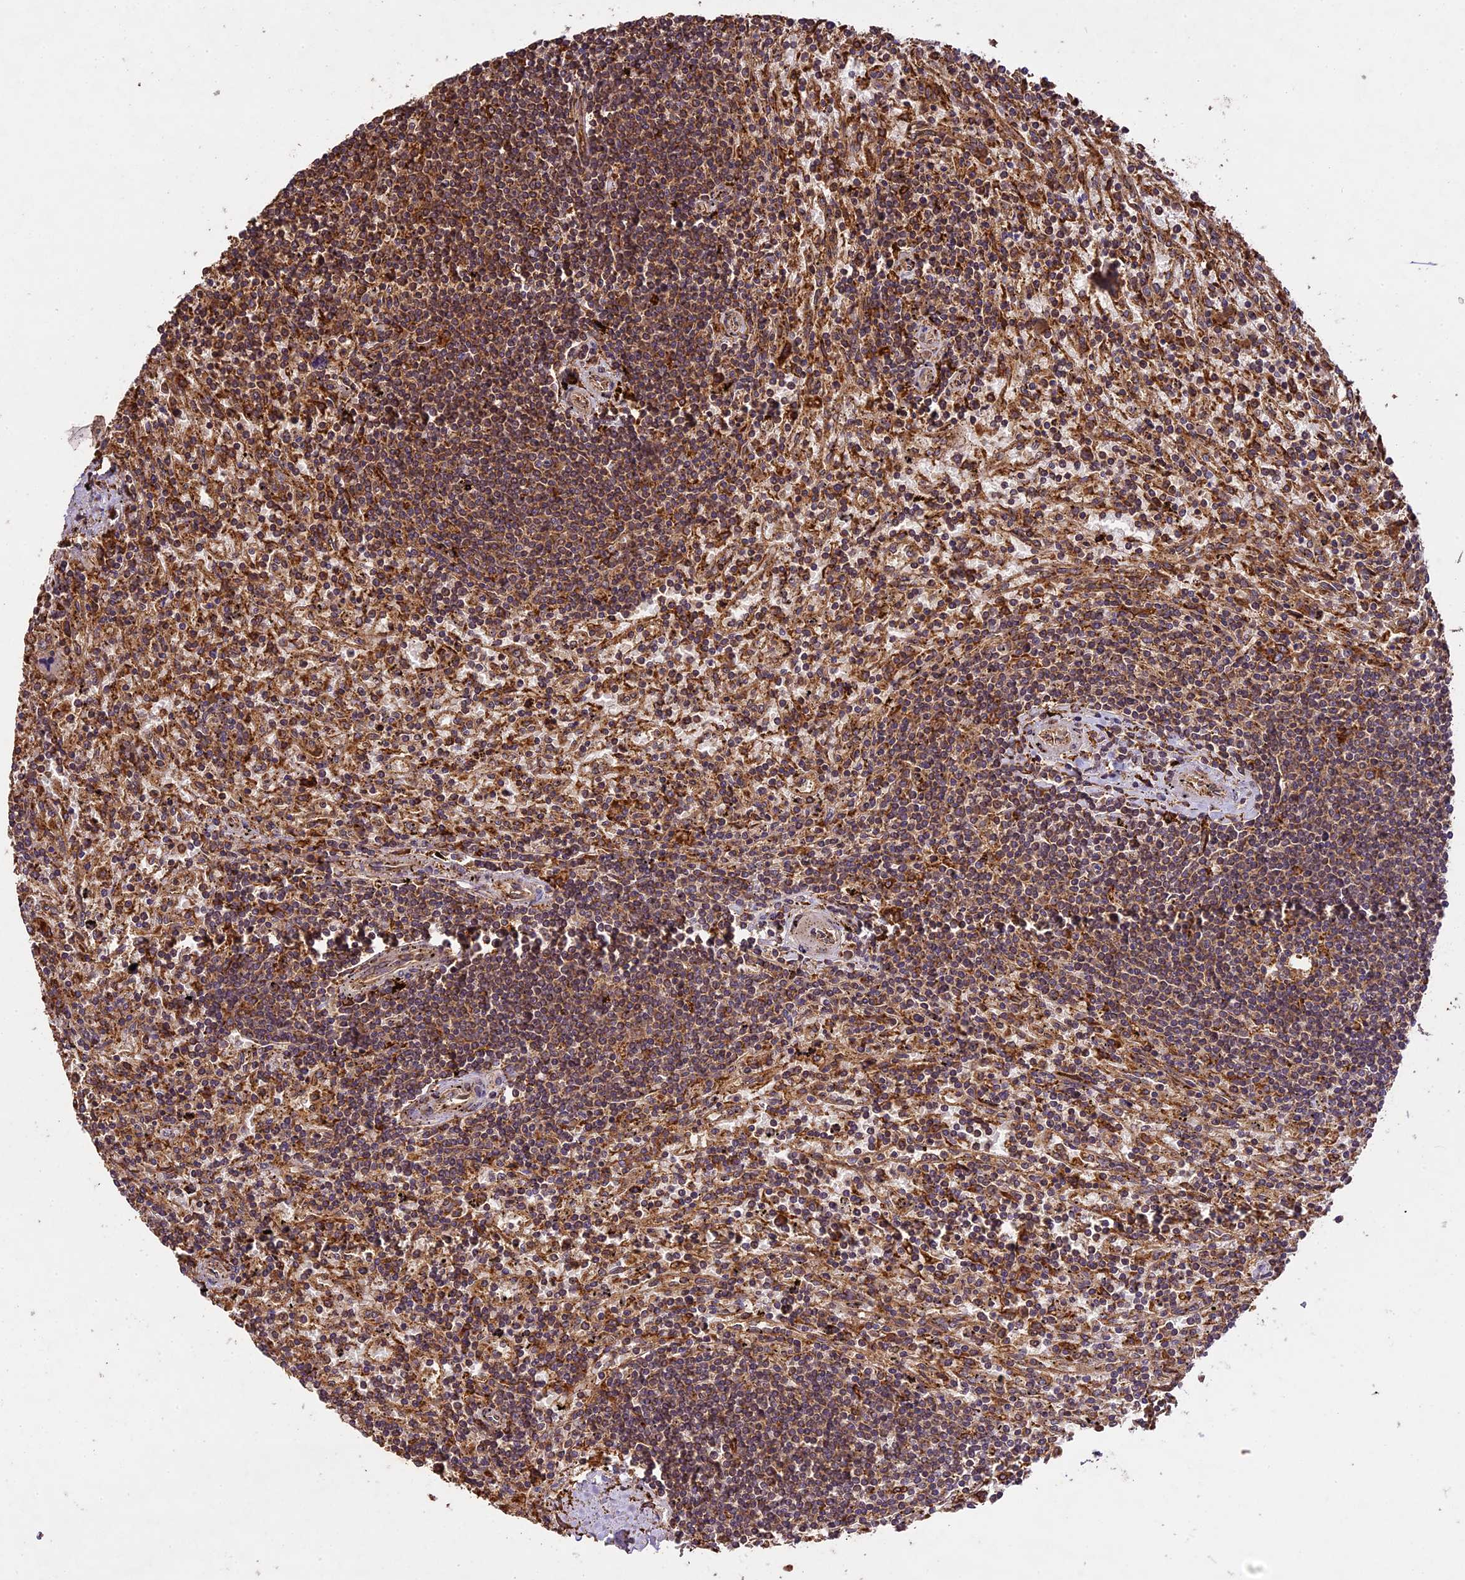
{"staining": {"intensity": "moderate", "quantity": ">75%", "location": "cytoplasmic/membranous"}, "tissue": "lymphoma", "cell_type": "Tumor cells", "image_type": "cancer", "snomed": [{"axis": "morphology", "description": "Malignant lymphoma, non-Hodgkin's type, Low grade"}, {"axis": "topography", "description": "Spleen"}], "caption": "This image demonstrates IHC staining of human lymphoma, with medium moderate cytoplasmic/membranous staining in about >75% of tumor cells.", "gene": "BRAP", "patient": {"sex": "male", "age": 76}}